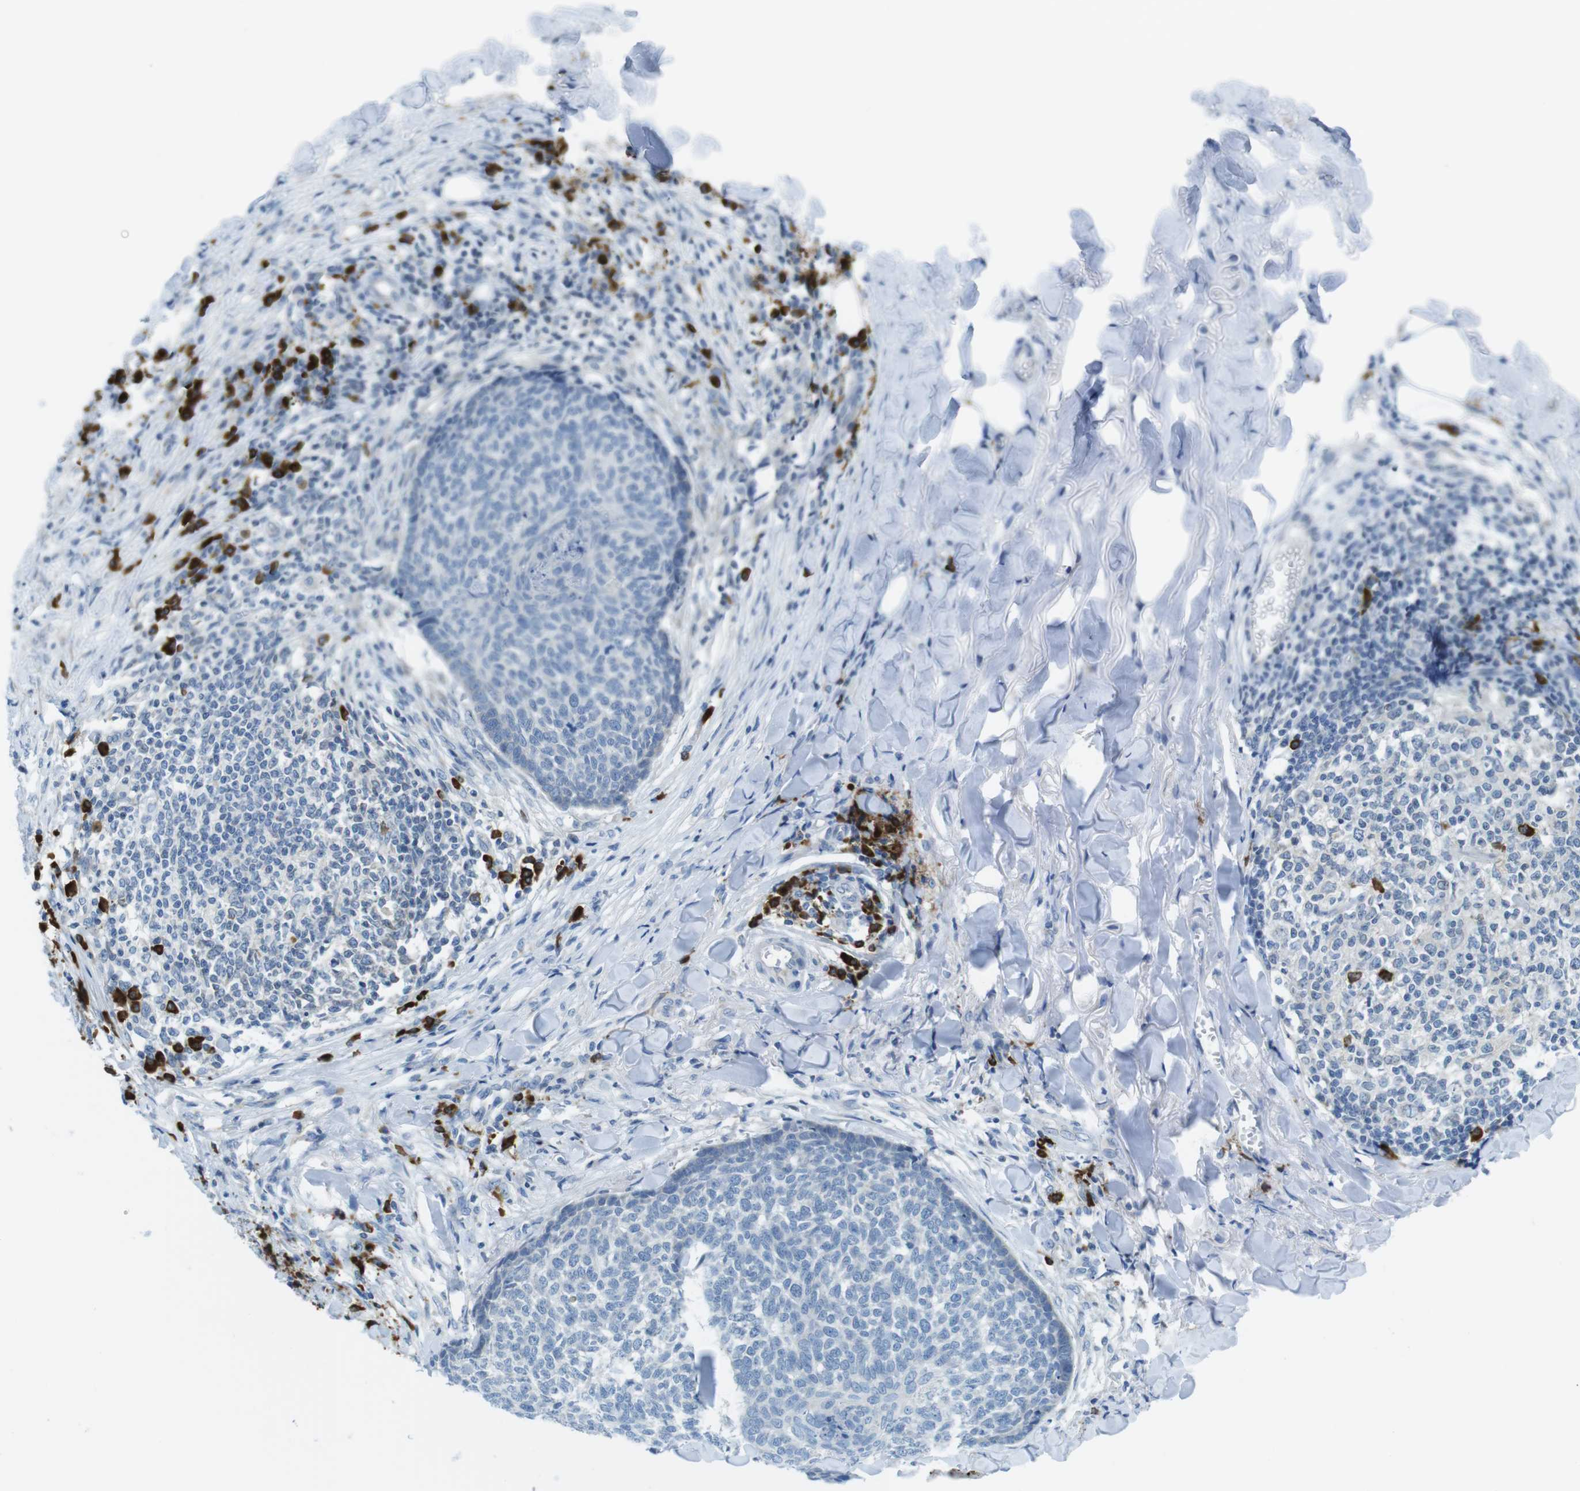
{"staining": {"intensity": "negative", "quantity": "none", "location": "none"}, "tissue": "skin cancer", "cell_type": "Tumor cells", "image_type": "cancer", "snomed": [{"axis": "morphology", "description": "Basal cell carcinoma"}, {"axis": "topography", "description": "Skin"}], "caption": "An image of skin cancer (basal cell carcinoma) stained for a protein demonstrates no brown staining in tumor cells.", "gene": "CLPTM1L", "patient": {"sex": "male", "age": 84}}